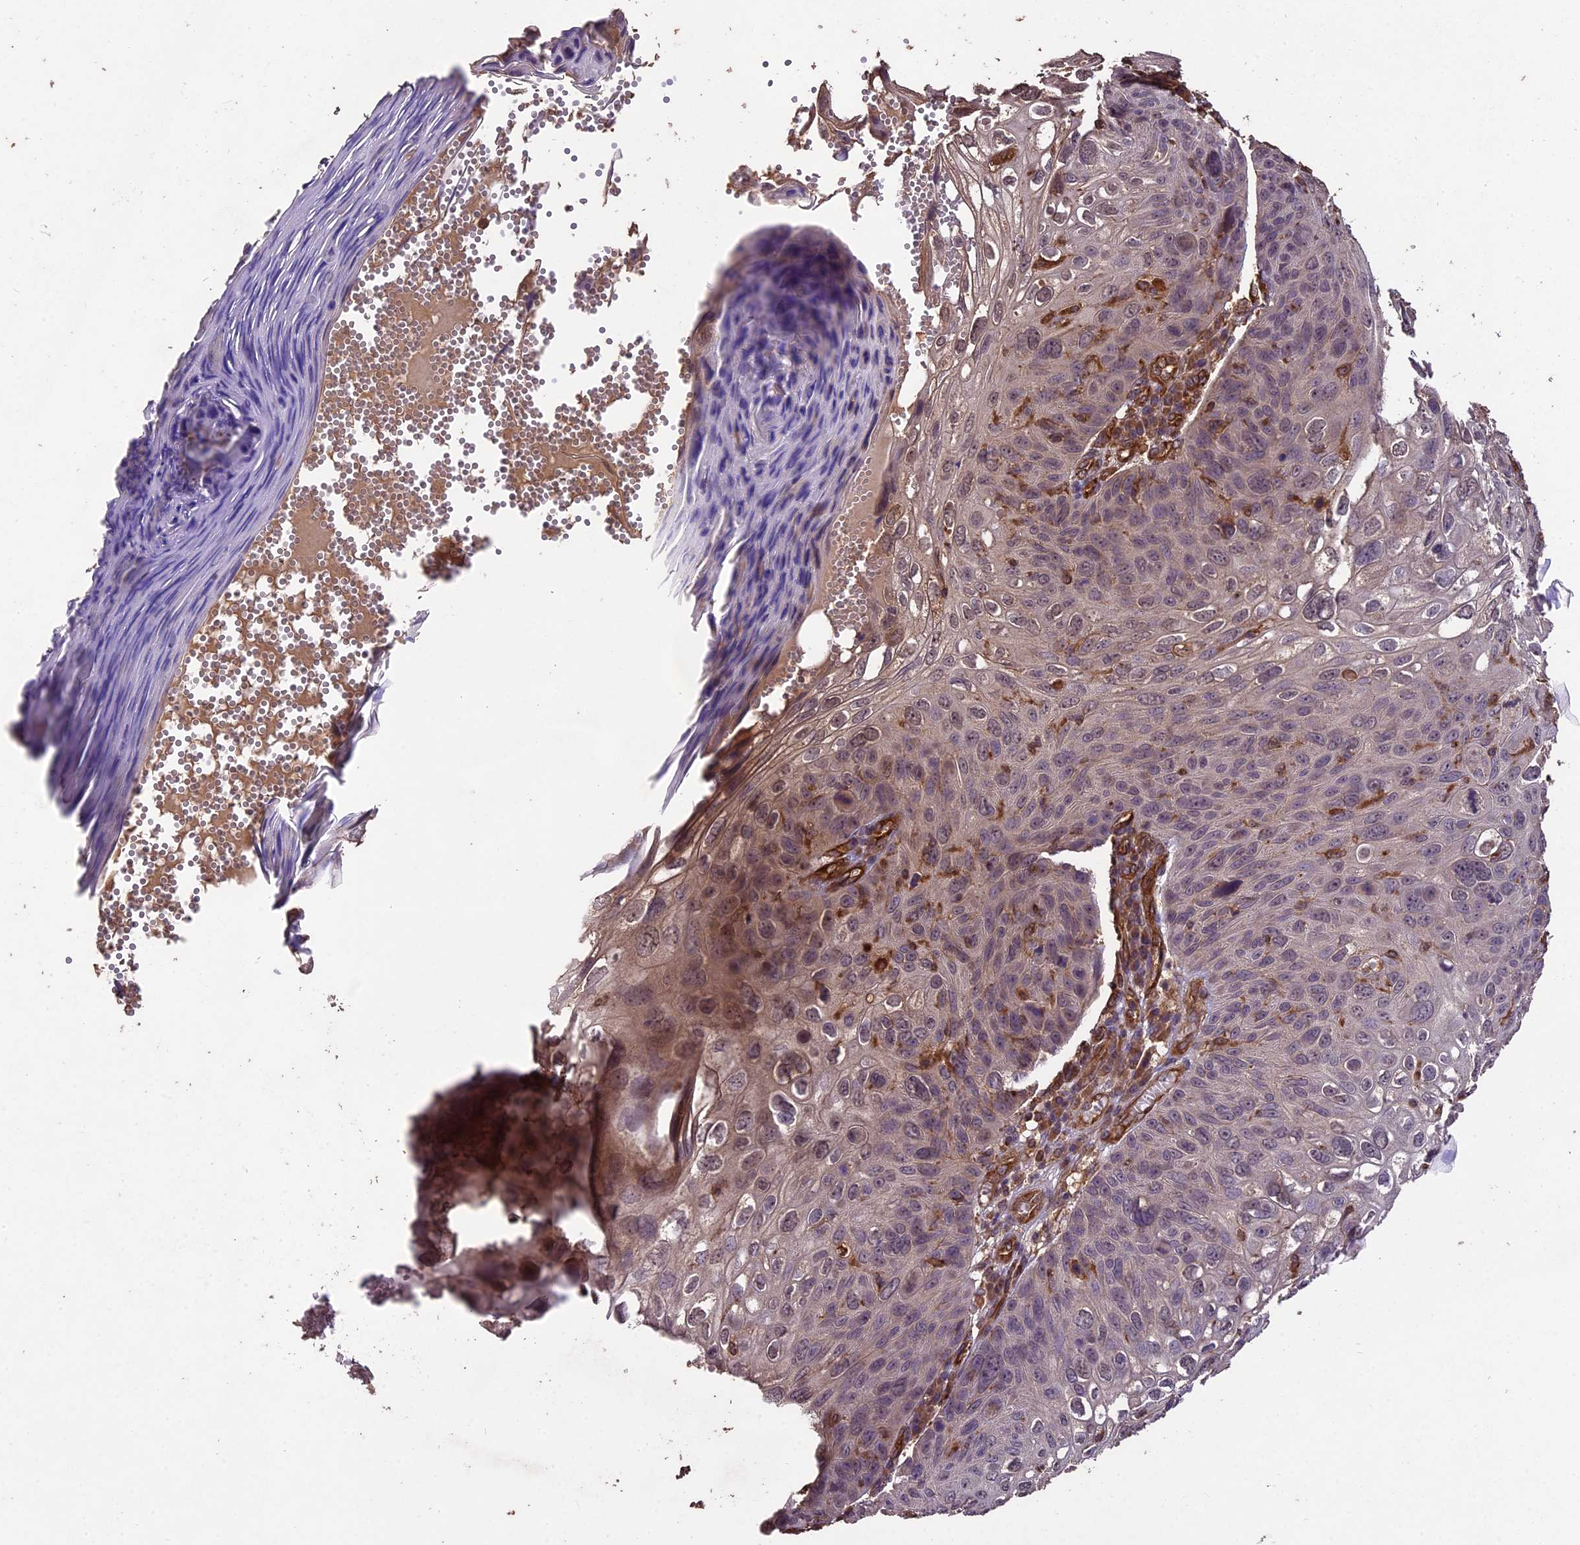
{"staining": {"intensity": "negative", "quantity": "none", "location": "none"}, "tissue": "skin cancer", "cell_type": "Tumor cells", "image_type": "cancer", "snomed": [{"axis": "morphology", "description": "Squamous cell carcinoma, NOS"}, {"axis": "topography", "description": "Skin"}], "caption": "Skin cancer was stained to show a protein in brown. There is no significant staining in tumor cells. (Brightfield microscopy of DAB (3,3'-diaminobenzidine) immunohistochemistry at high magnification).", "gene": "TTLL10", "patient": {"sex": "female", "age": 90}}